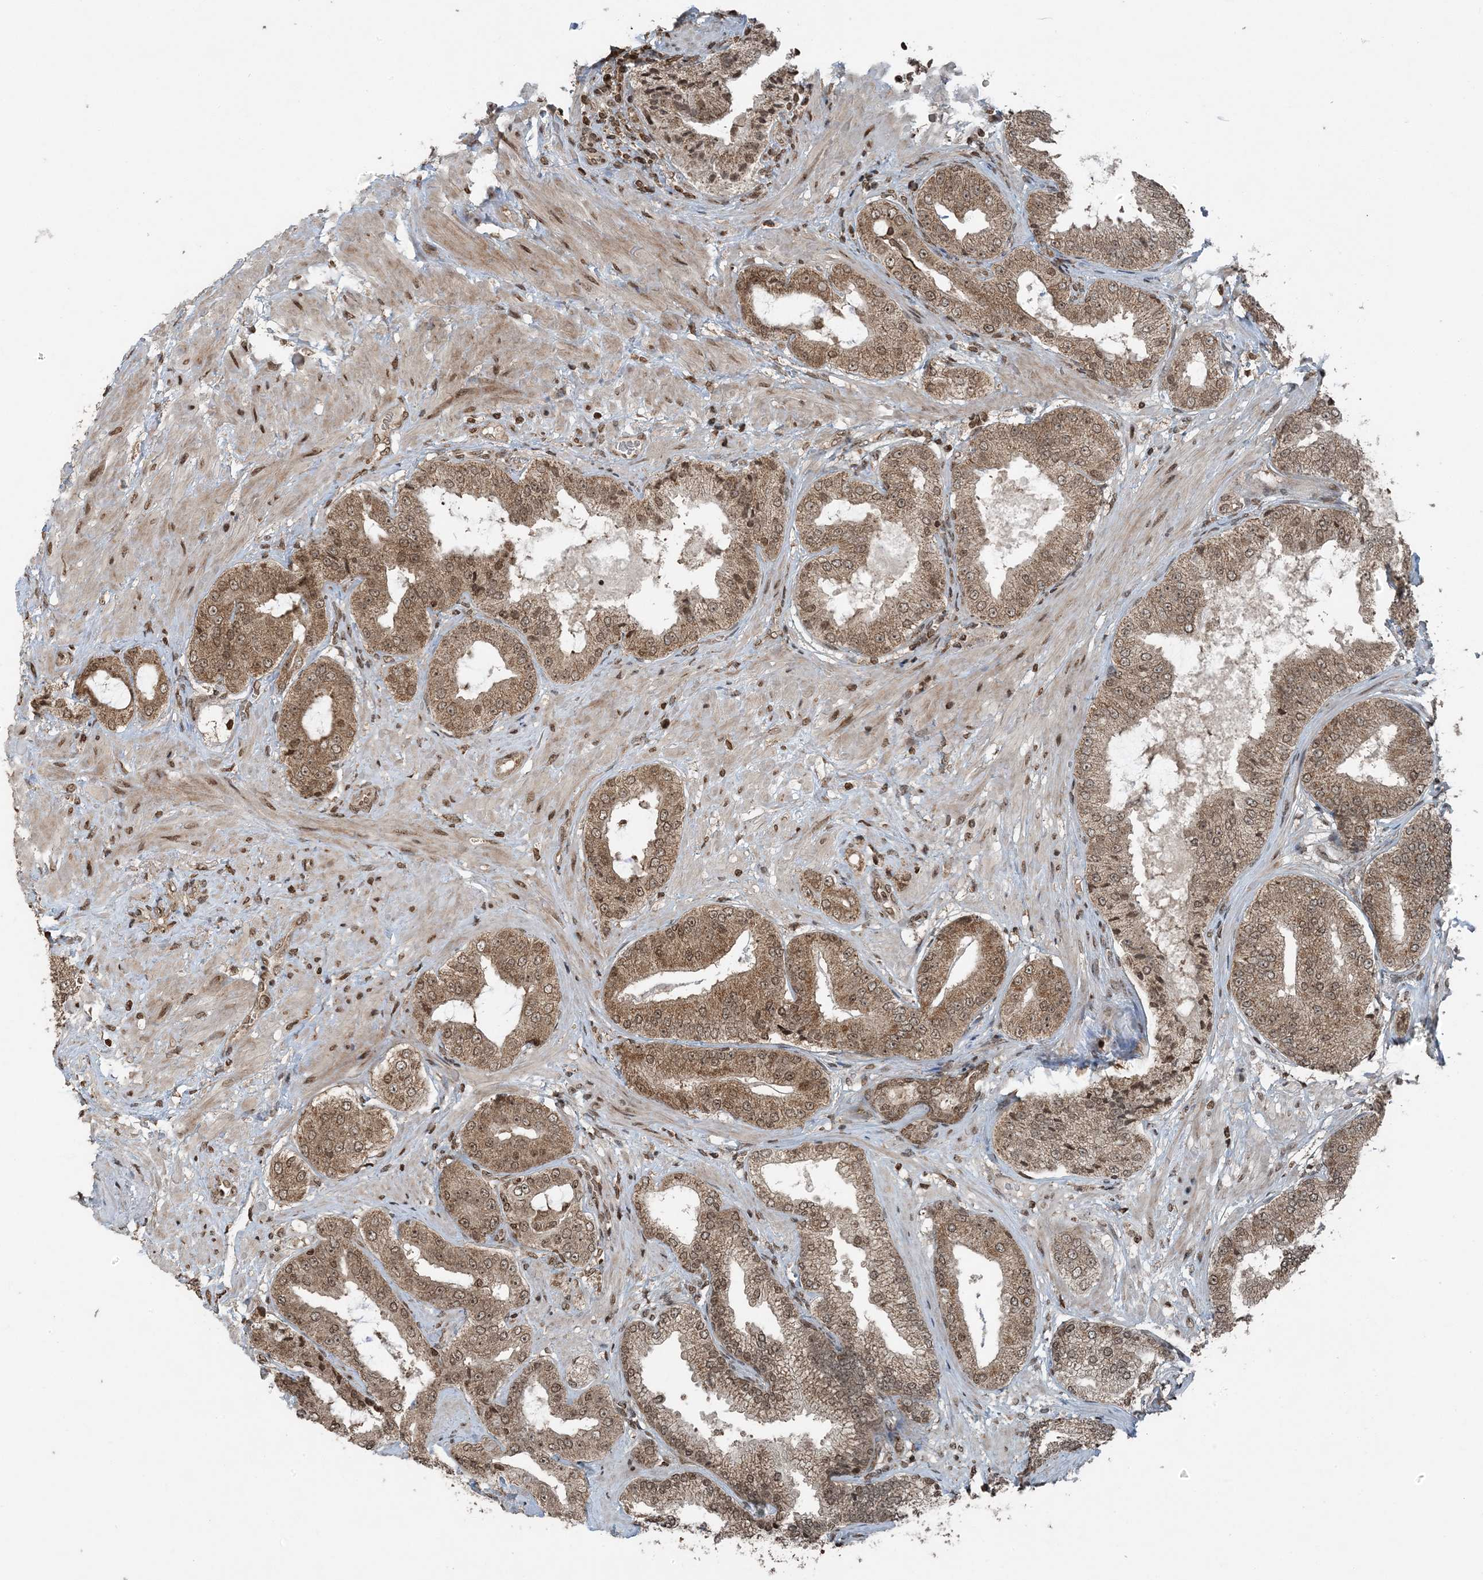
{"staining": {"intensity": "moderate", "quantity": ">75%", "location": "cytoplasmic/membranous,nuclear"}, "tissue": "prostate cancer", "cell_type": "Tumor cells", "image_type": "cancer", "snomed": [{"axis": "morphology", "description": "Adenocarcinoma, Low grade"}, {"axis": "topography", "description": "Prostate"}], "caption": "An image of human prostate cancer (adenocarcinoma (low-grade)) stained for a protein reveals moderate cytoplasmic/membranous and nuclear brown staining in tumor cells.", "gene": "ZFAND2B", "patient": {"sex": "male", "age": 63}}